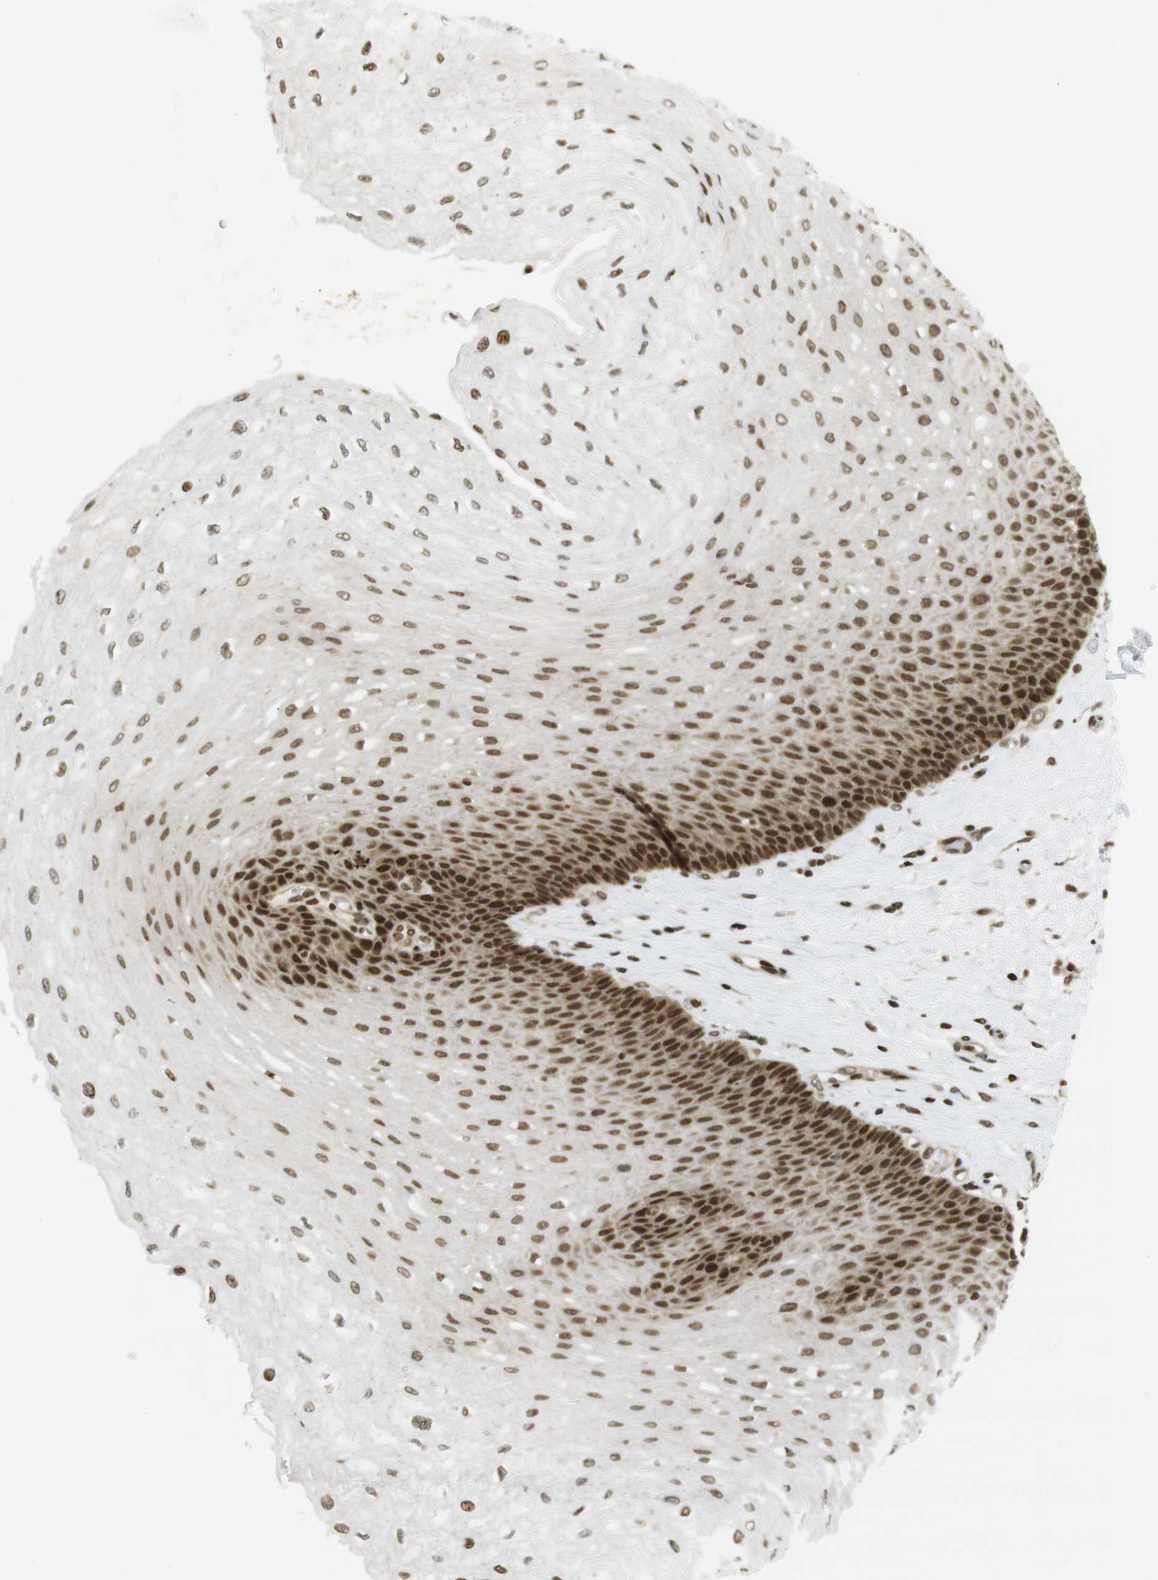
{"staining": {"intensity": "strong", "quantity": ">75%", "location": "nuclear"}, "tissue": "esophagus", "cell_type": "Squamous epithelial cells", "image_type": "normal", "snomed": [{"axis": "morphology", "description": "Normal tissue, NOS"}, {"axis": "topography", "description": "Esophagus"}], "caption": "IHC histopathology image of benign esophagus: esophagus stained using IHC reveals high levels of strong protein expression localized specifically in the nuclear of squamous epithelial cells, appearing as a nuclear brown color.", "gene": "RUVBL2", "patient": {"sex": "female", "age": 72}}